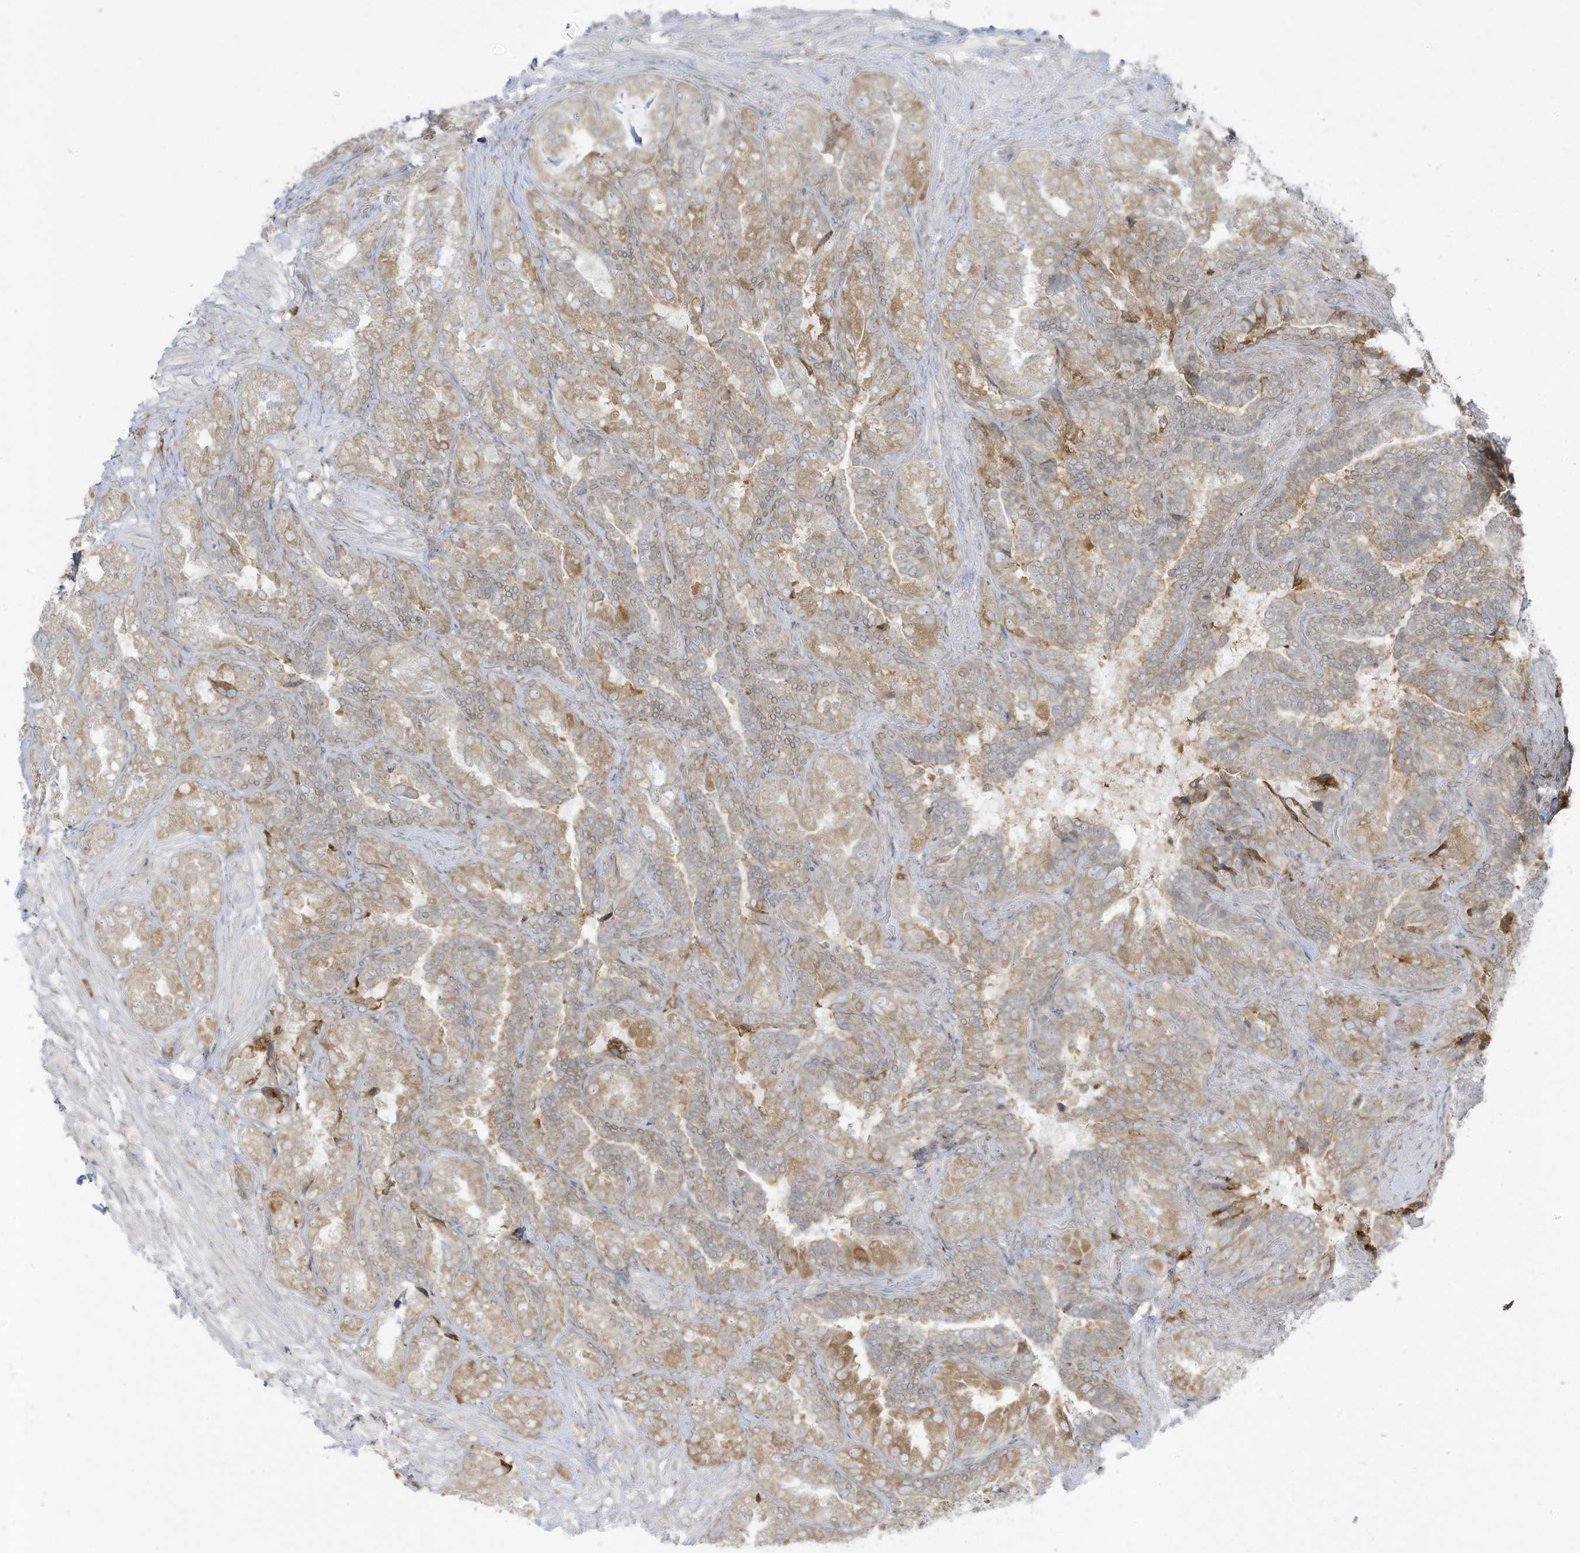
{"staining": {"intensity": "weak", "quantity": ">75%", "location": "cytoplasmic/membranous"}, "tissue": "seminal vesicle", "cell_type": "Glandular cells", "image_type": "normal", "snomed": [{"axis": "morphology", "description": "Normal tissue, NOS"}, {"axis": "topography", "description": "Seminal veicle"}, {"axis": "topography", "description": "Peripheral nerve tissue"}], "caption": "This image demonstrates normal seminal vesicle stained with immunohistochemistry (IHC) to label a protein in brown. The cytoplasmic/membranous of glandular cells show weak positivity for the protein. Nuclei are counter-stained blue.", "gene": "PTK6", "patient": {"sex": "male", "age": 63}}